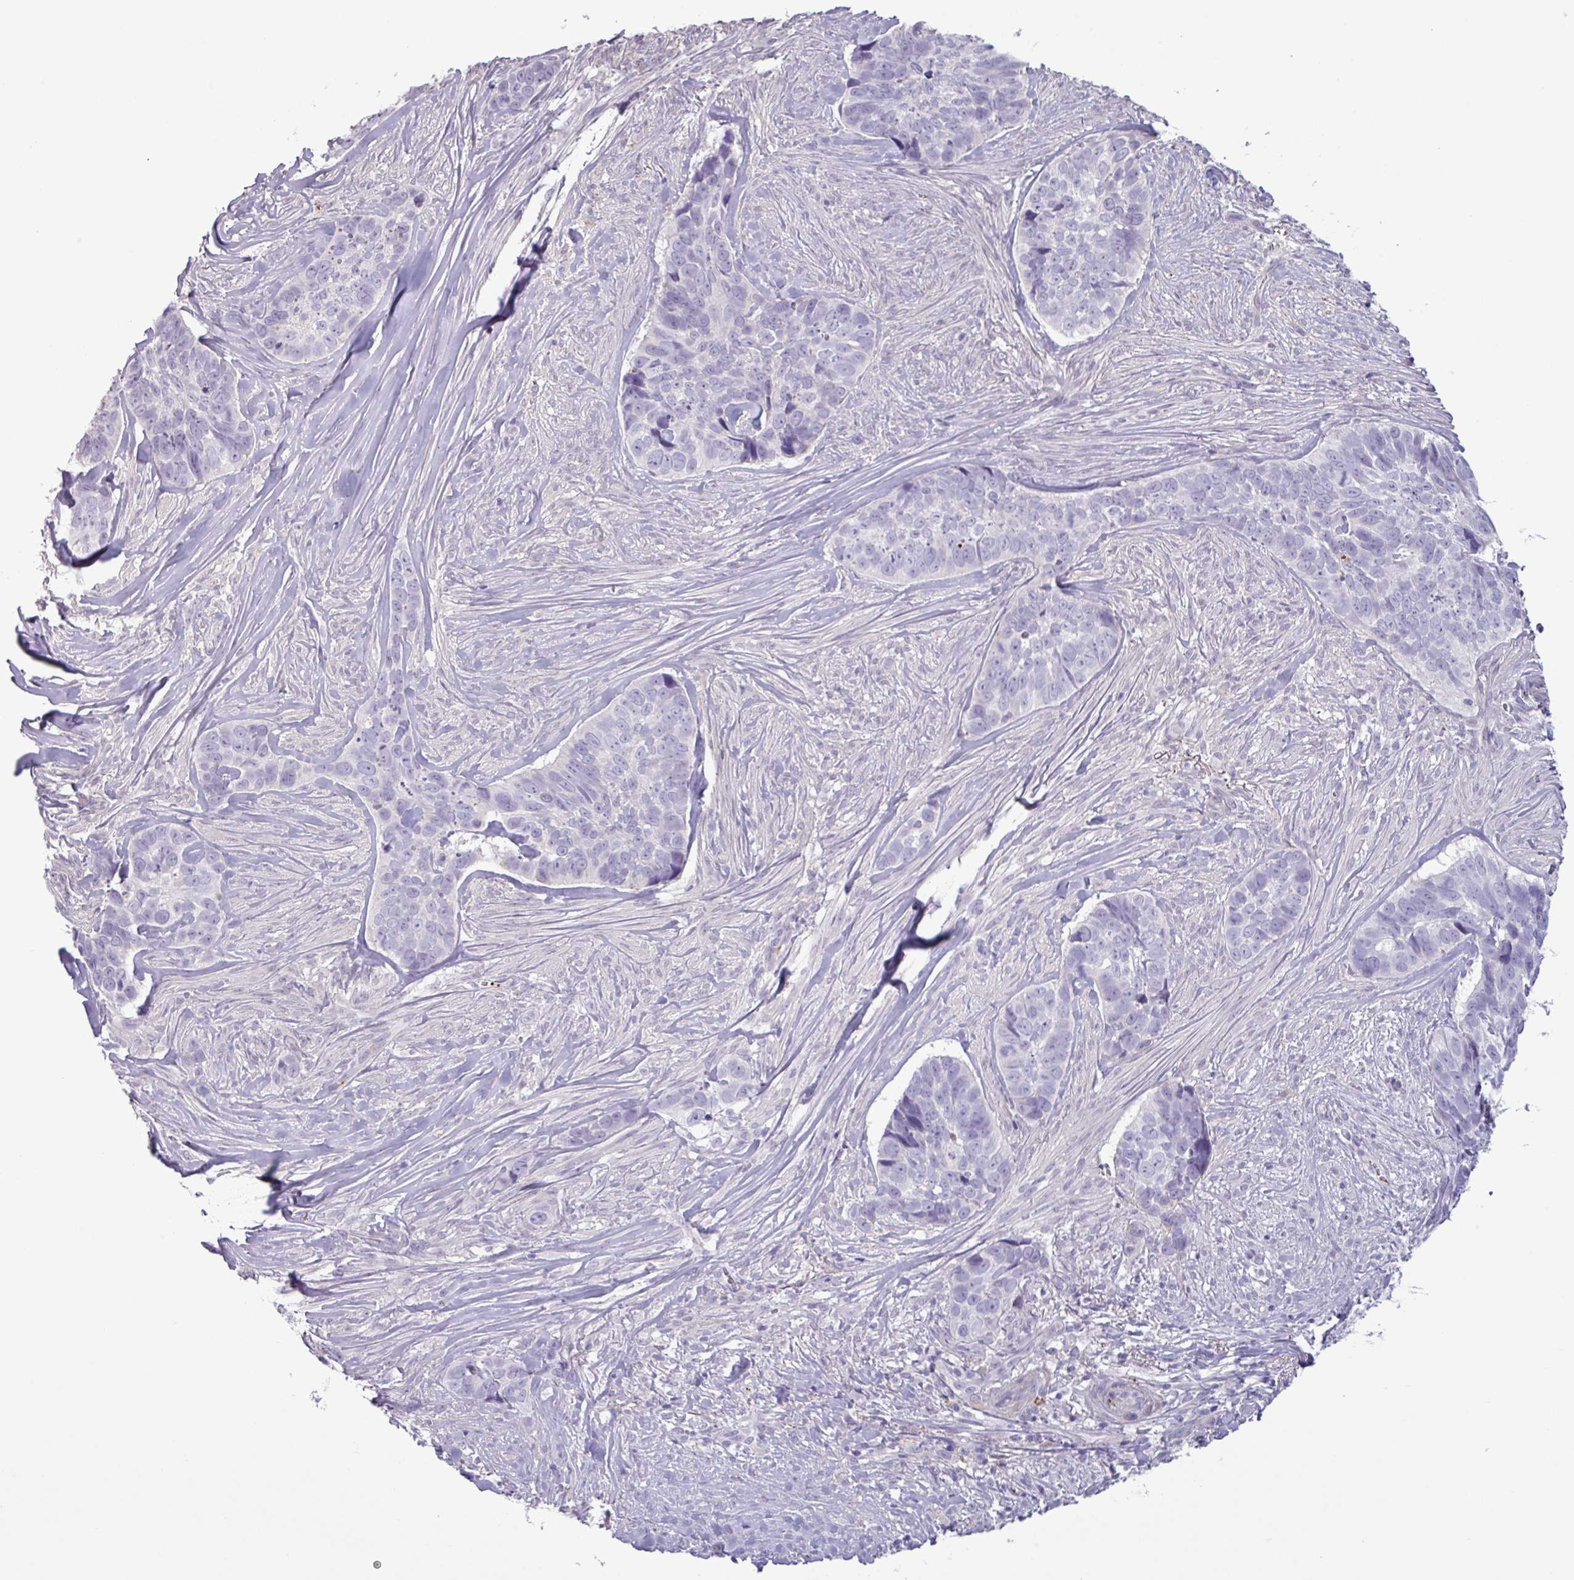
{"staining": {"intensity": "negative", "quantity": "none", "location": "none"}, "tissue": "skin cancer", "cell_type": "Tumor cells", "image_type": "cancer", "snomed": [{"axis": "morphology", "description": "Basal cell carcinoma"}, {"axis": "topography", "description": "Skin"}], "caption": "Immunohistochemical staining of human skin basal cell carcinoma displays no significant staining in tumor cells.", "gene": "C4B", "patient": {"sex": "female", "age": 82}}